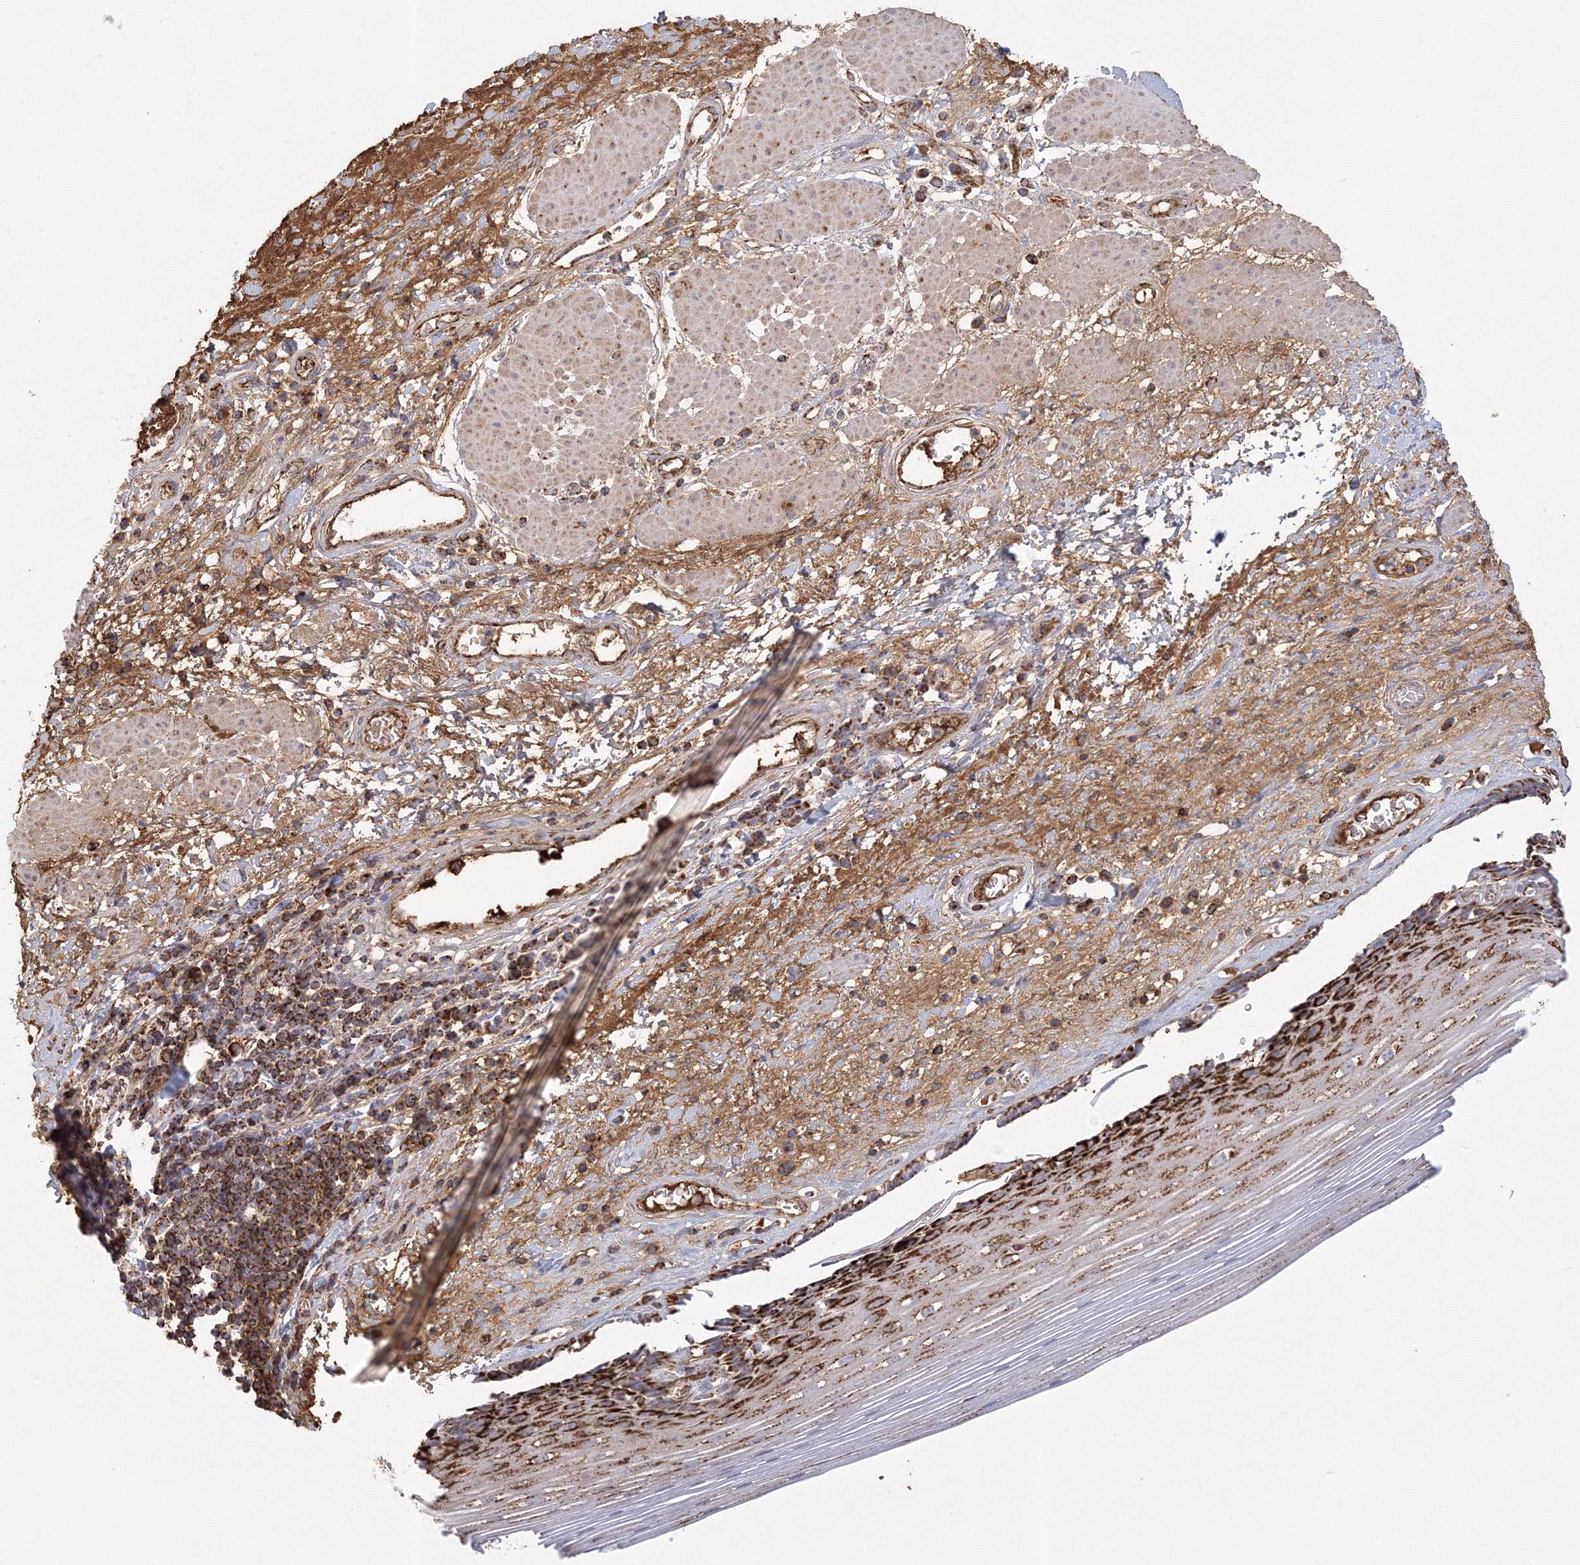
{"staining": {"intensity": "strong", "quantity": "25%-75%", "location": "cytoplasmic/membranous"}, "tissue": "esophagus", "cell_type": "Squamous epithelial cells", "image_type": "normal", "snomed": [{"axis": "morphology", "description": "Normal tissue, NOS"}, {"axis": "topography", "description": "Esophagus"}], "caption": "Brown immunohistochemical staining in benign human esophagus shows strong cytoplasmic/membranous staining in about 25%-75% of squamous epithelial cells. Immunohistochemistry stains the protein of interest in brown and the nuclei are stained blue.", "gene": "GRPEL1", "patient": {"sex": "male", "age": 62}}